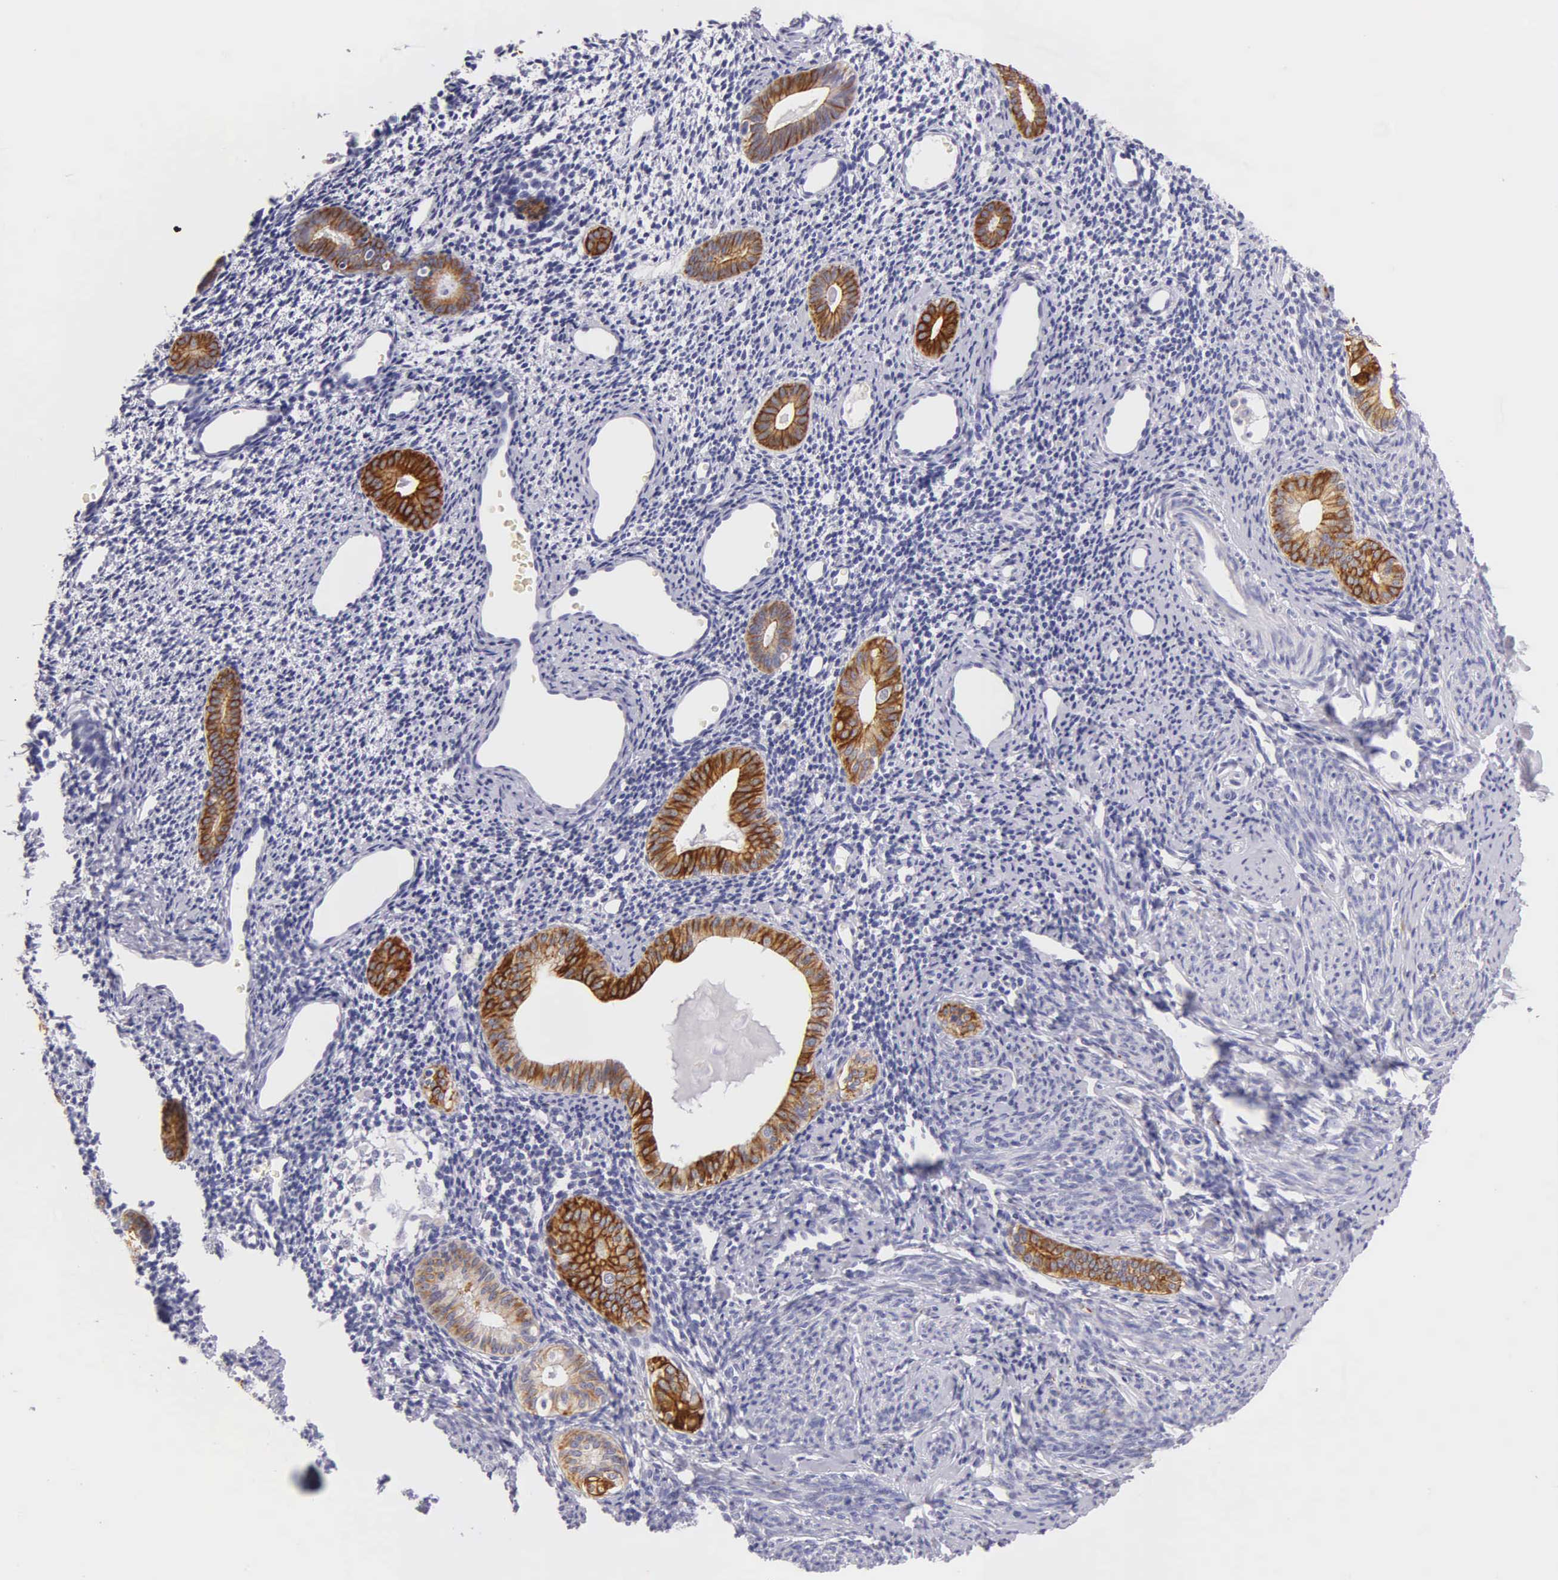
{"staining": {"intensity": "negative", "quantity": "none", "location": "none"}, "tissue": "endometrium", "cell_type": "Cells in endometrial stroma", "image_type": "normal", "snomed": [{"axis": "morphology", "description": "Normal tissue, NOS"}, {"axis": "morphology", "description": "Neoplasm, benign, NOS"}, {"axis": "topography", "description": "Uterus"}], "caption": "Cells in endometrial stroma show no significant protein positivity in normal endometrium. Brightfield microscopy of immunohistochemistry stained with DAB (brown) and hematoxylin (blue), captured at high magnification.", "gene": "KRT14", "patient": {"sex": "female", "age": 55}}